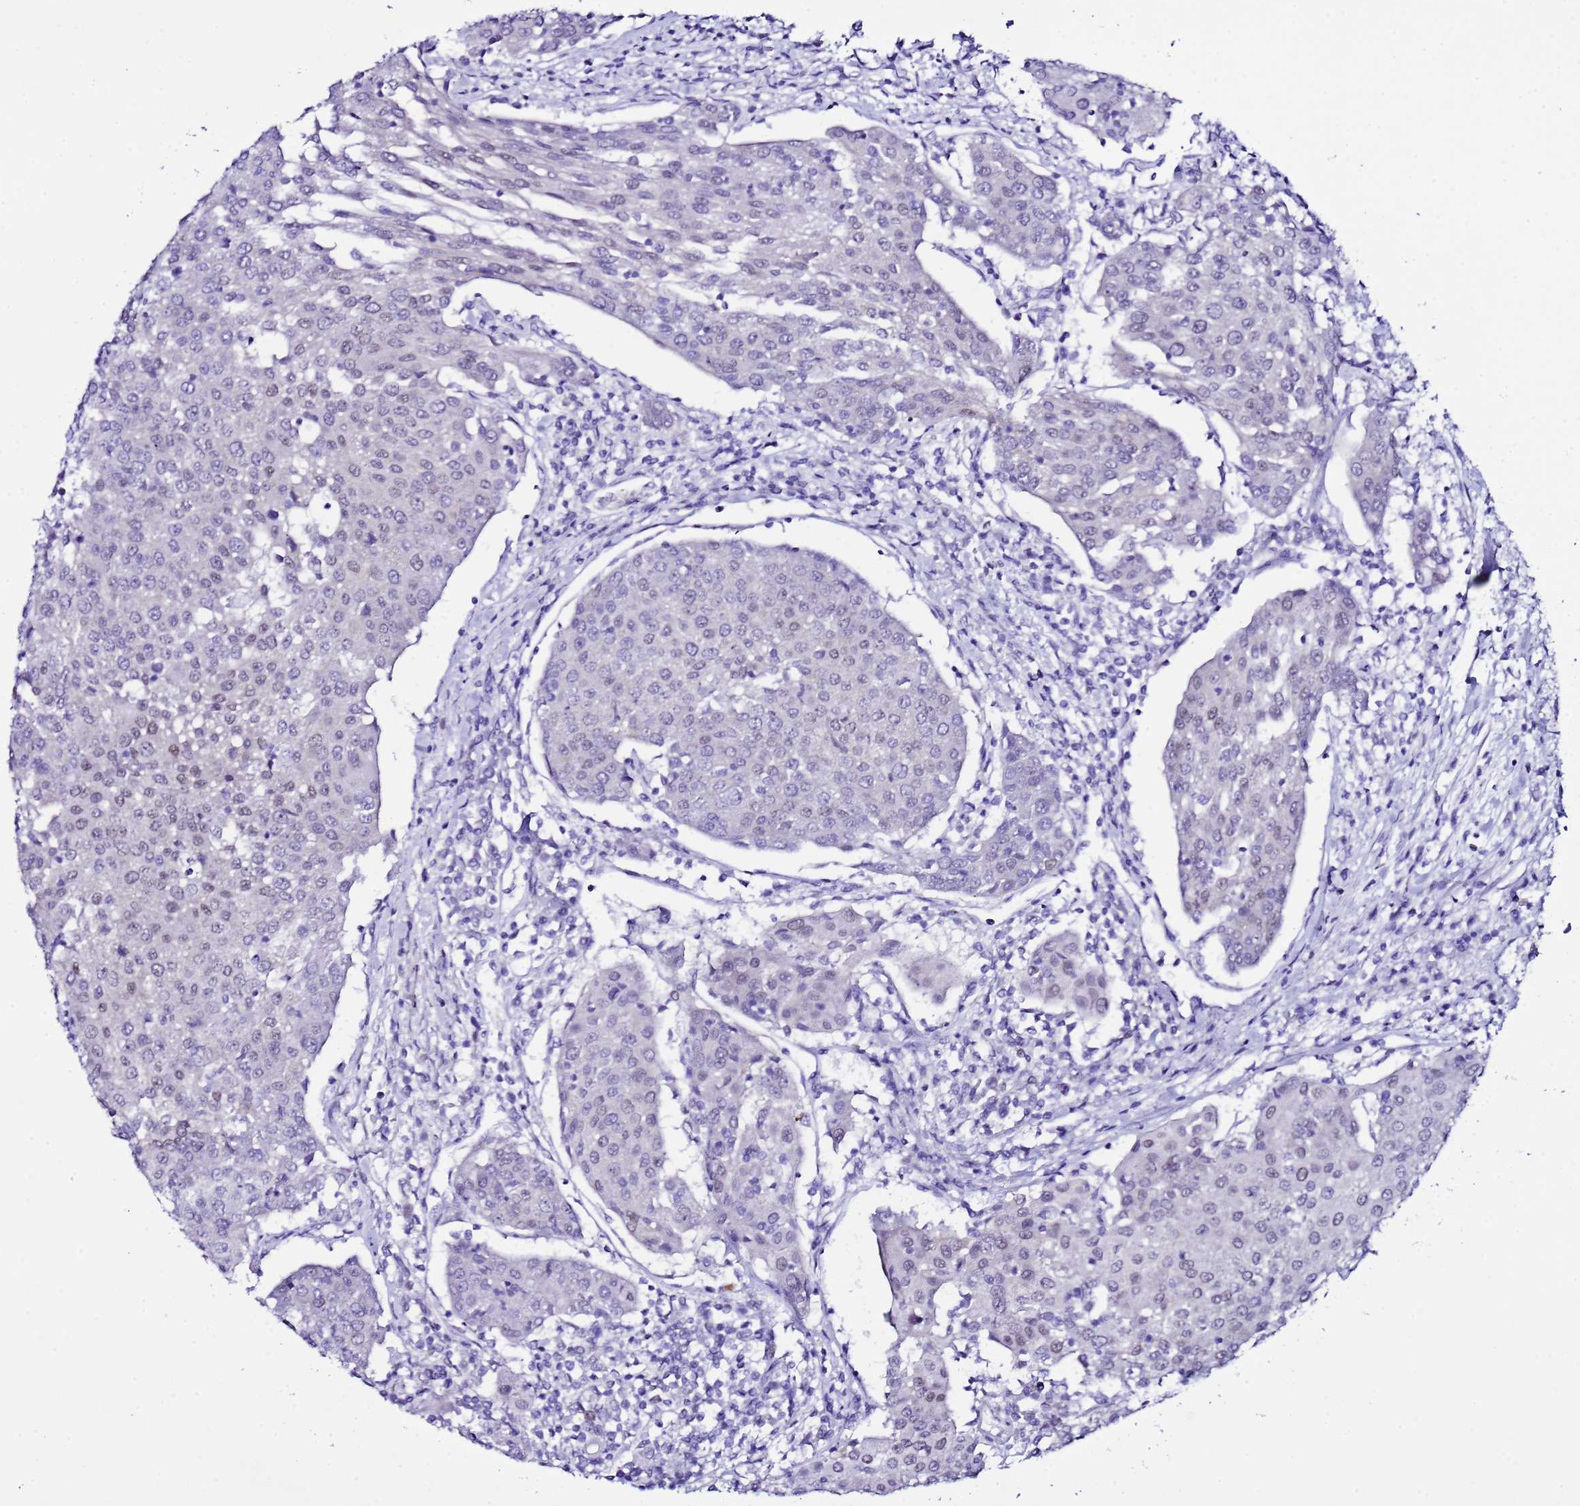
{"staining": {"intensity": "weak", "quantity": "25%-75%", "location": "nuclear"}, "tissue": "urothelial cancer", "cell_type": "Tumor cells", "image_type": "cancer", "snomed": [{"axis": "morphology", "description": "Urothelial carcinoma, High grade"}, {"axis": "topography", "description": "Urinary bladder"}], "caption": "Urothelial cancer was stained to show a protein in brown. There is low levels of weak nuclear positivity in about 25%-75% of tumor cells. (Stains: DAB (3,3'-diaminobenzidine) in brown, nuclei in blue, Microscopy: brightfield microscopy at high magnification).", "gene": "BCL7A", "patient": {"sex": "female", "age": 85}}